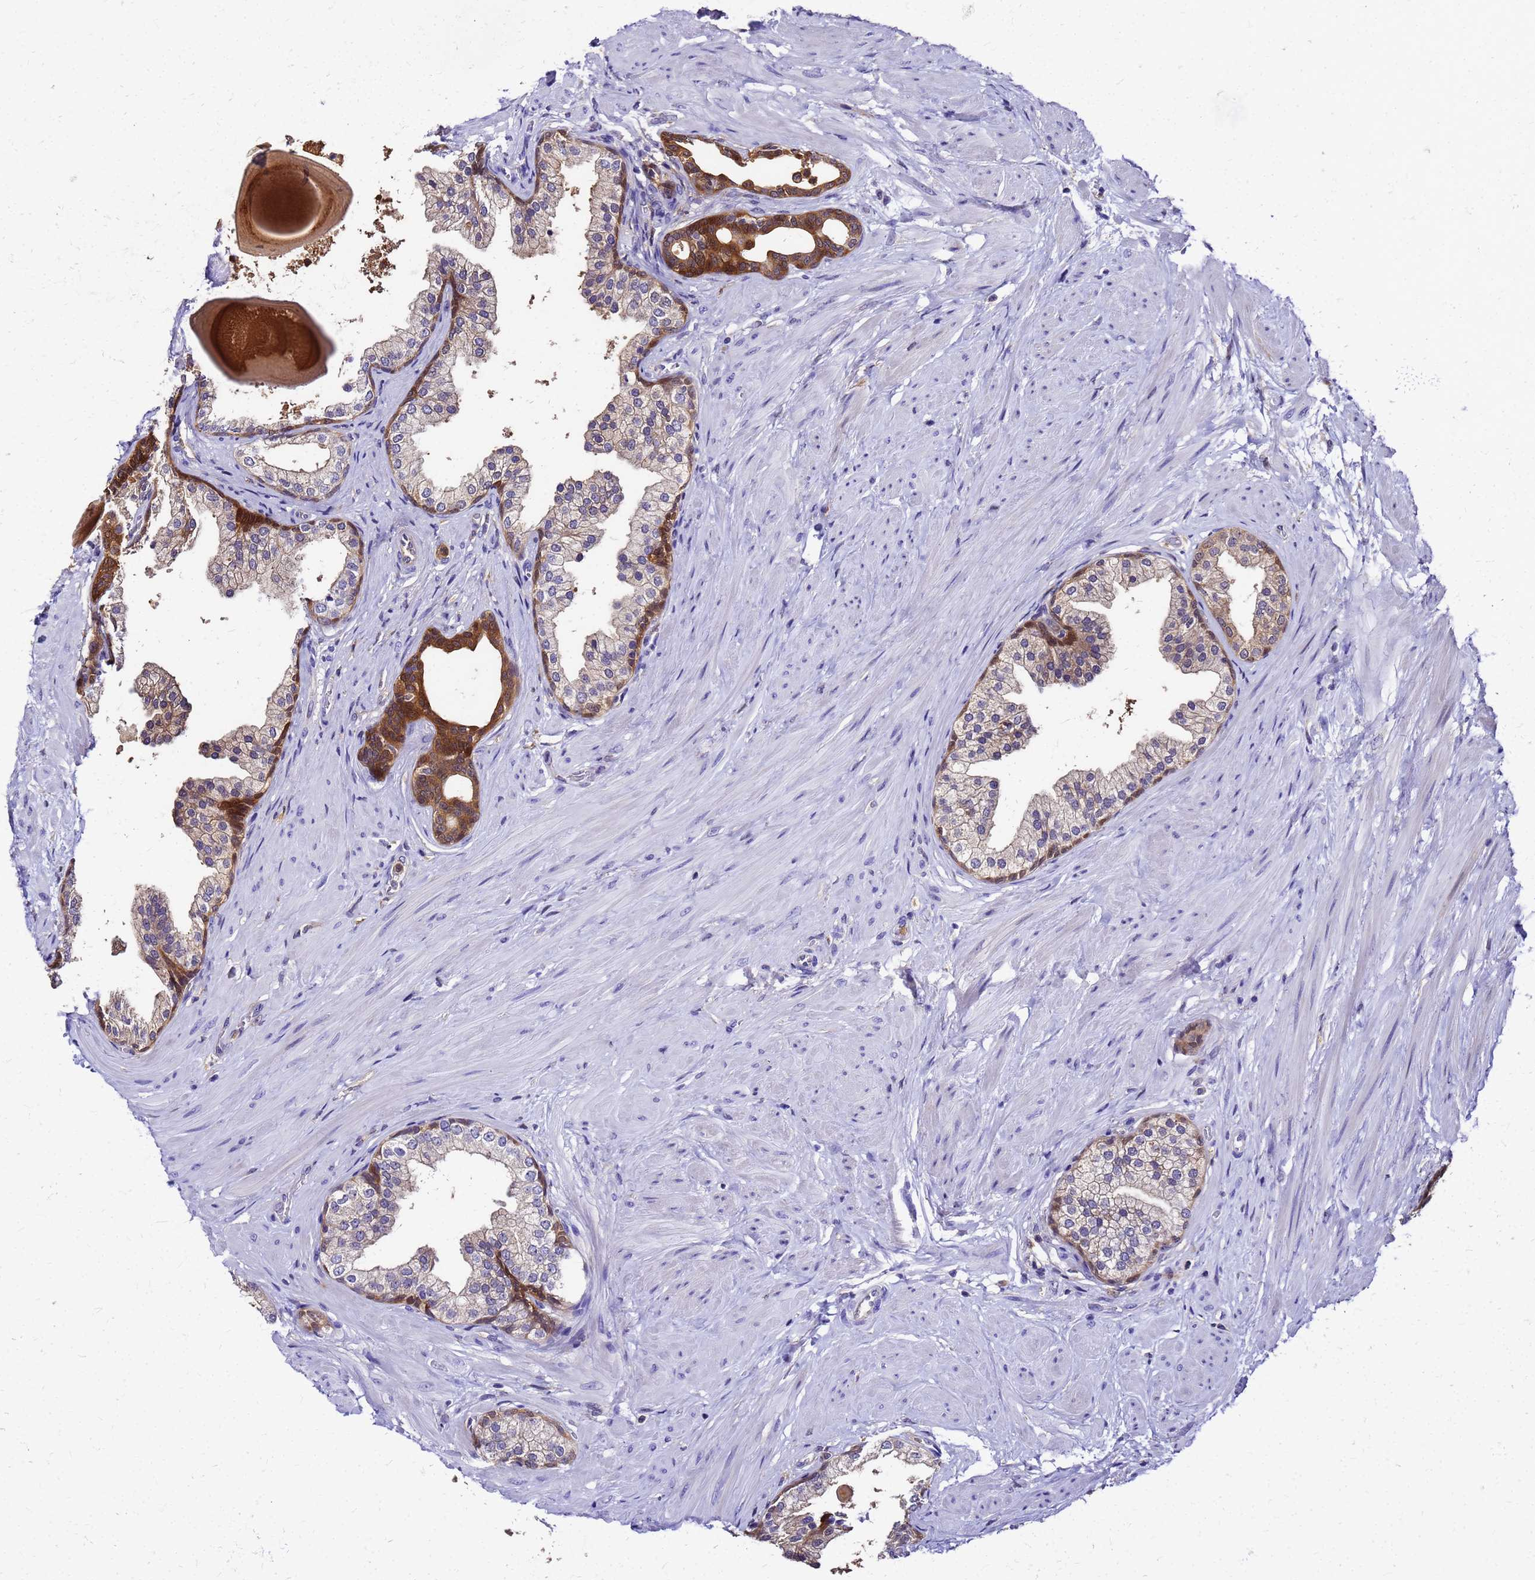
{"staining": {"intensity": "strong", "quantity": "25%-75%", "location": "cytoplasmic/membranous,nuclear"}, "tissue": "prostate", "cell_type": "Glandular cells", "image_type": "normal", "snomed": [{"axis": "morphology", "description": "Normal tissue, NOS"}, {"axis": "topography", "description": "Prostate"}], "caption": "Protein expression analysis of normal human prostate reveals strong cytoplasmic/membranous,nuclear staining in approximately 25%-75% of glandular cells. Using DAB (brown) and hematoxylin (blue) stains, captured at high magnification using brightfield microscopy.", "gene": "S100A11", "patient": {"sex": "male", "age": 48}}